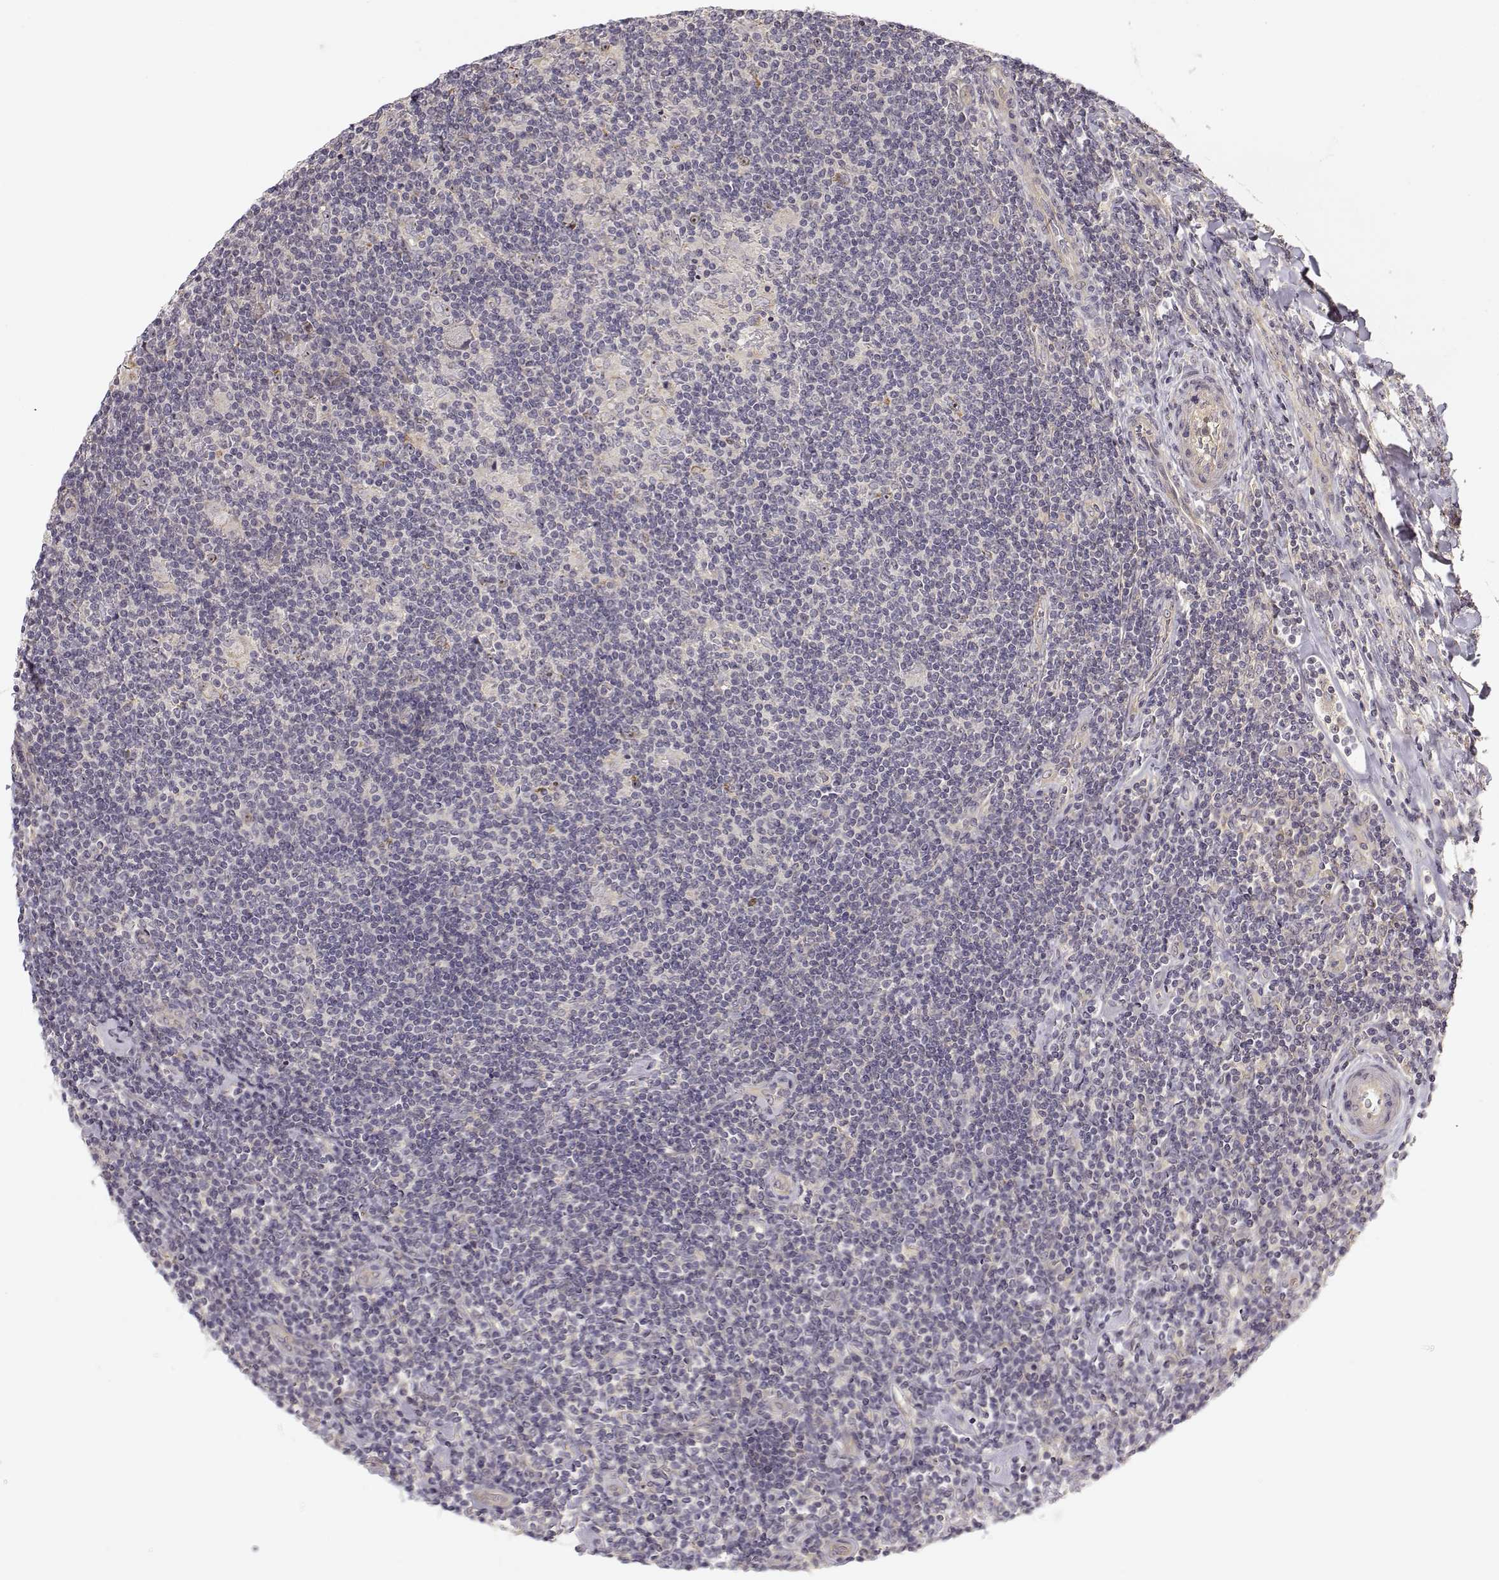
{"staining": {"intensity": "negative", "quantity": "none", "location": "none"}, "tissue": "lymphoma", "cell_type": "Tumor cells", "image_type": "cancer", "snomed": [{"axis": "morphology", "description": "Hodgkin's disease, NOS"}, {"axis": "topography", "description": "Lymph node"}], "caption": "Immunohistochemistry photomicrograph of human Hodgkin's disease stained for a protein (brown), which shows no expression in tumor cells.", "gene": "MED12L", "patient": {"sex": "male", "age": 40}}